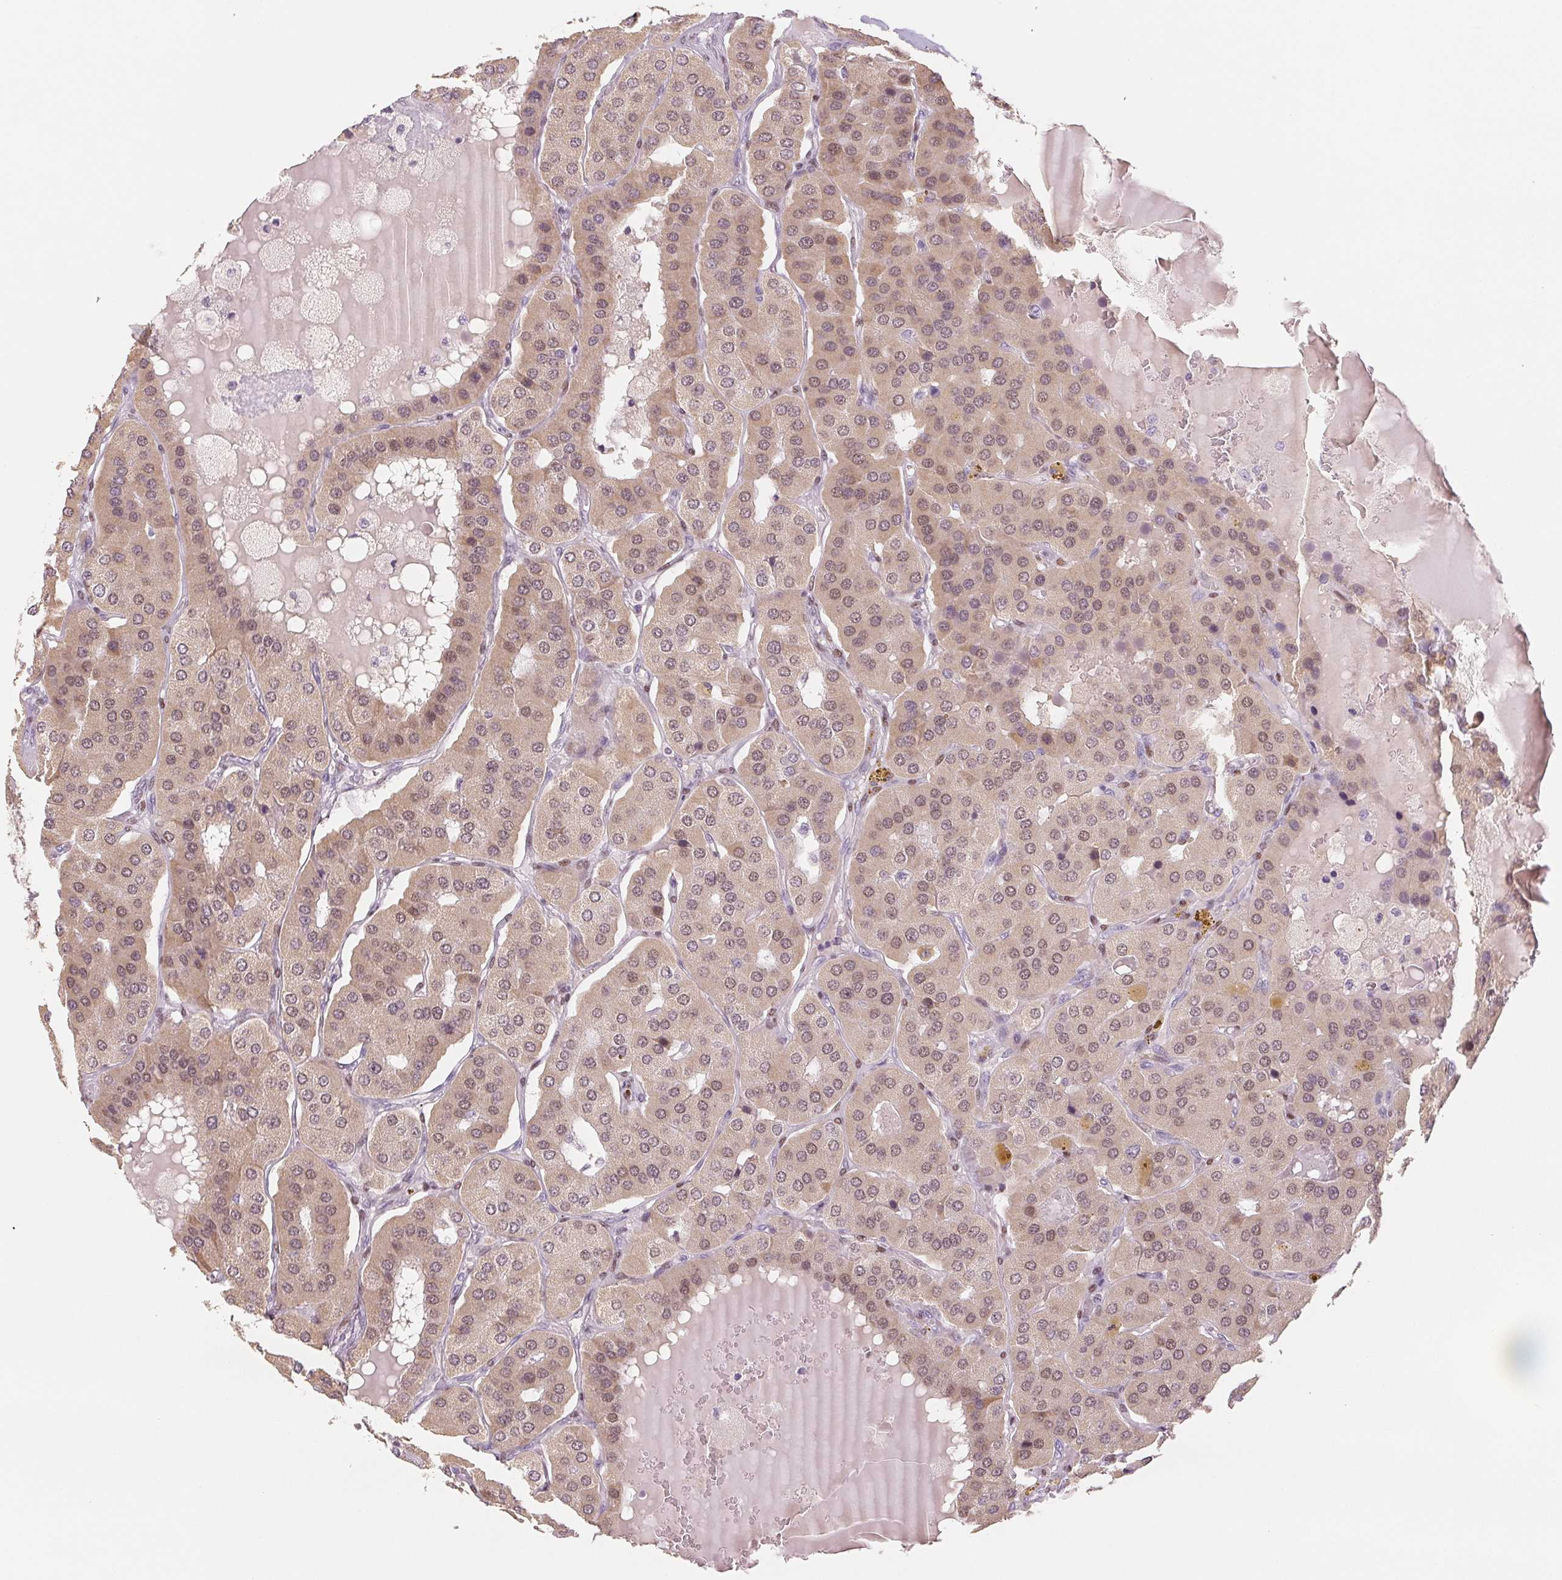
{"staining": {"intensity": "weak", "quantity": ">75%", "location": "cytoplasmic/membranous,nuclear"}, "tissue": "parathyroid gland", "cell_type": "Glandular cells", "image_type": "normal", "snomed": [{"axis": "morphology", "description": "Normal tissue, NOS"}, {"axis": "morphology", "description": "Adenoma, NOS"}, {"axis": "topography", "description": "Parathyroid gland"}], "caption": "Parathyroid gland stained with IHC demonstrates weak cytoplasmic/membranous,nuclear expression in approximately >75% of glandular cells.", "gene": "SMARCD3", "patient": {"sex": "female", "age": 86}}